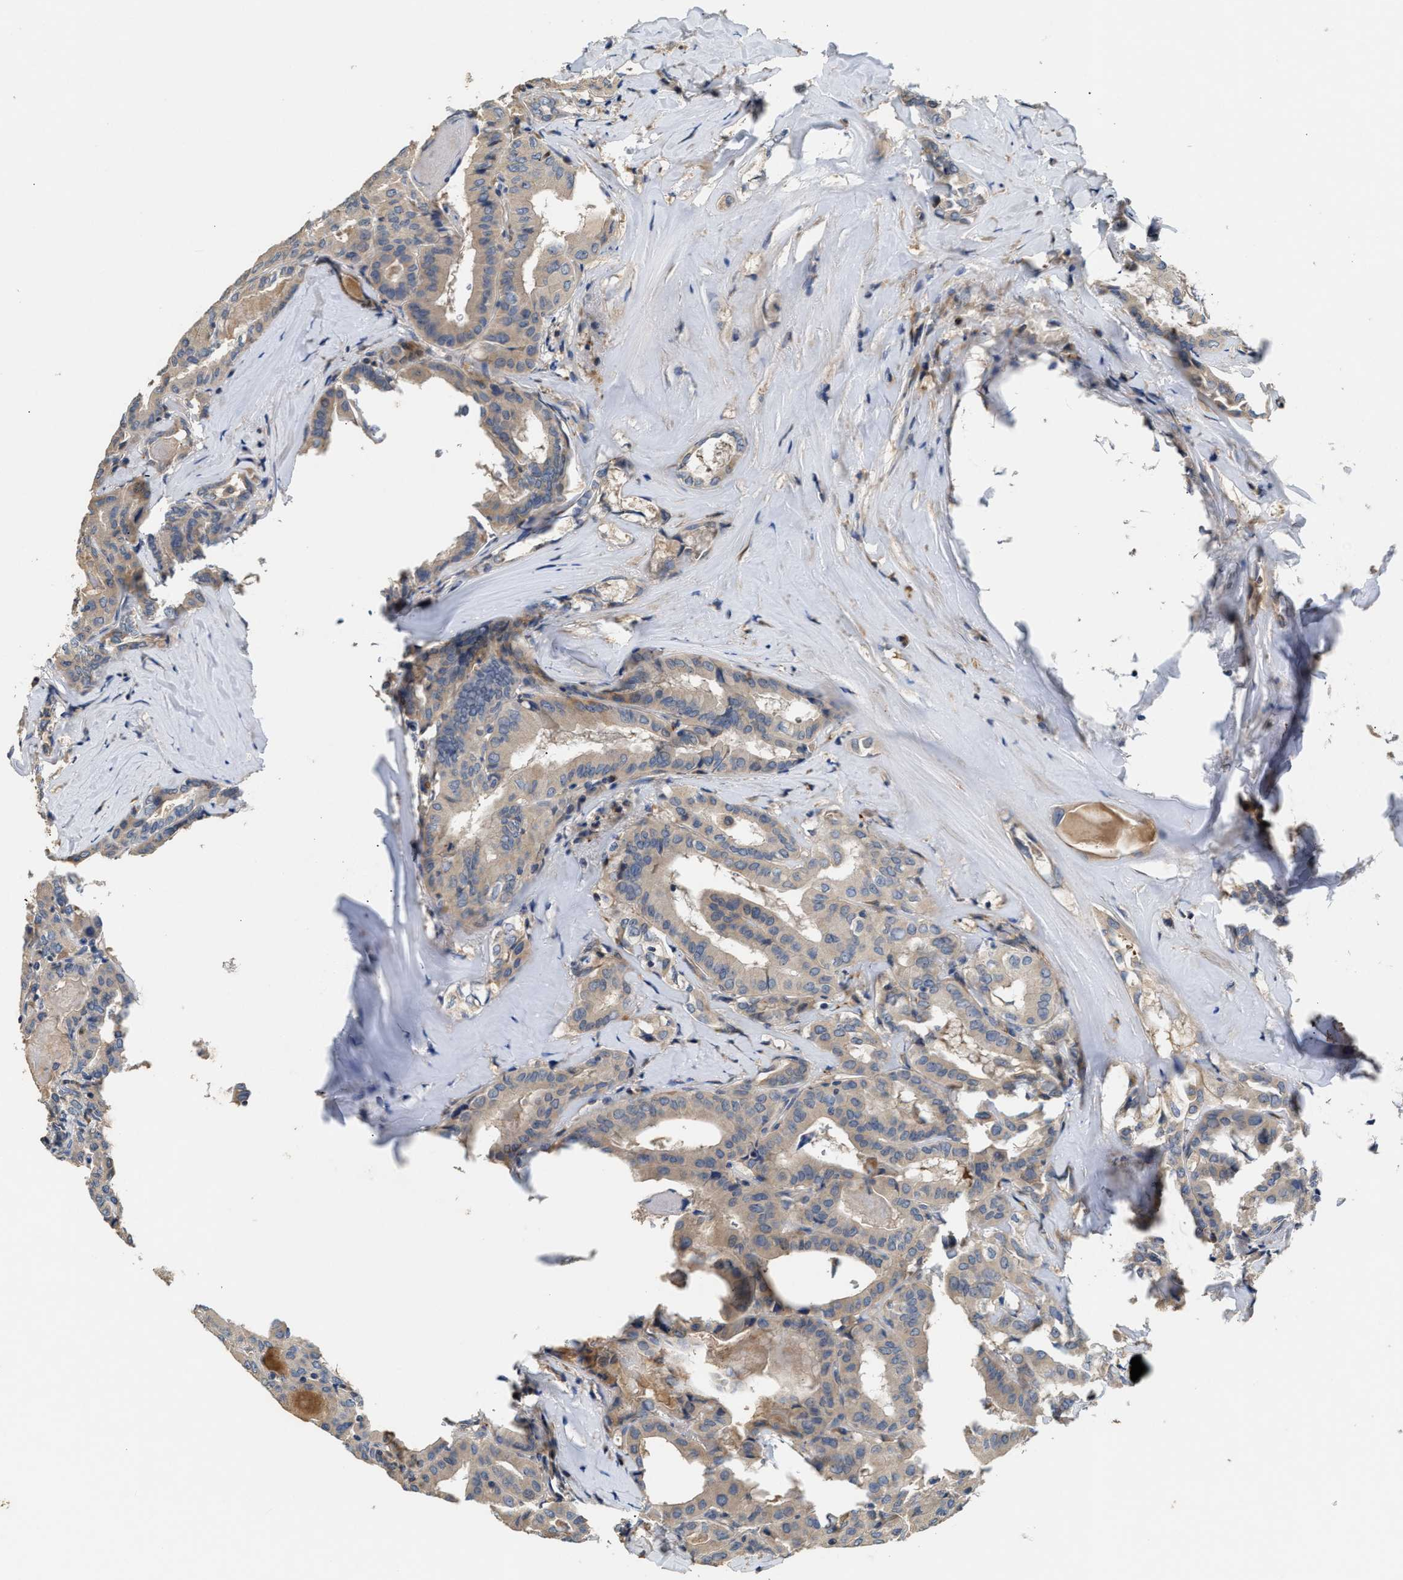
{"staining": {"intensity": "weak", "quantity": "<25%", "location": "cytoplasmic/membranous"}, "tissue": "thyroid cancer", "cell_type": "Tumor cells", "image_type": "cancer", "snomed": [{"axis": "morphology", "description": "Papillary adenocarcinoma, NOS"}, {"axis": "topography", "description": "Thyroid gland"}], "caption": "Human papillary adenocarcinoma (thyroid) stained for a protein using IHC shows no expression in tumor cells.", "gene": "IL17RC", "patient": {"sex": "female", "age": 42}}